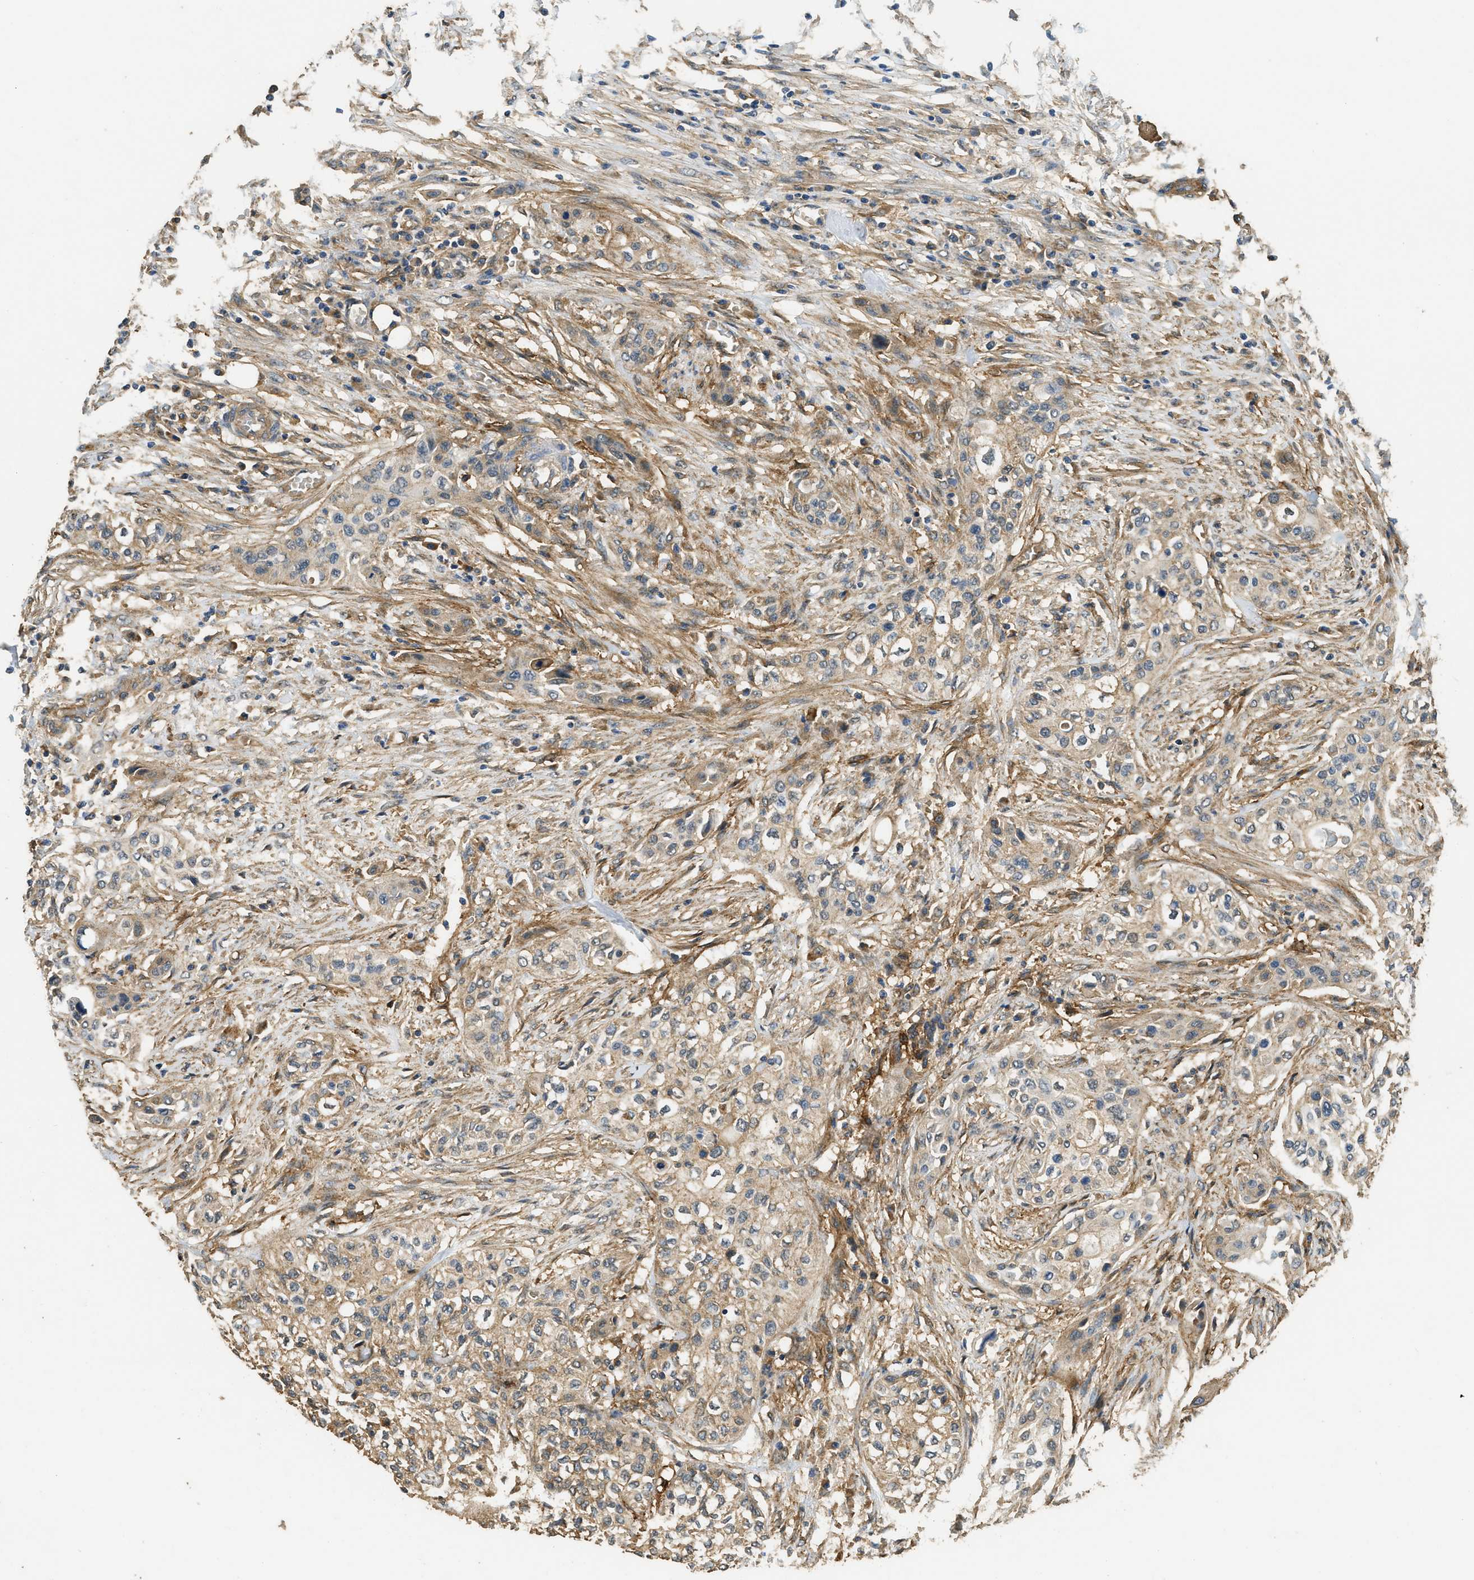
{"staining": {"intensity": "moderate", "quantity": "25%-75%", "location": "cytoplasmic/membranous"}, "tissue": "urothelial cancer", "cell_type": "Tumor cells", "image_type": "cancer", "snomed": [{"axis": "morphology", "description": "Urothelial carcinoma, High grade"}, {"axis": "topography", "description": "Urinary bladder"}], "caption": "Urothelial carcinoma (high-grade) tissue reveals moderate cytoplasmic/membranous staining in about 25%-75% of tumor cells", "gene": "CD276", "patient": {"sex": "male", "age": 74}}